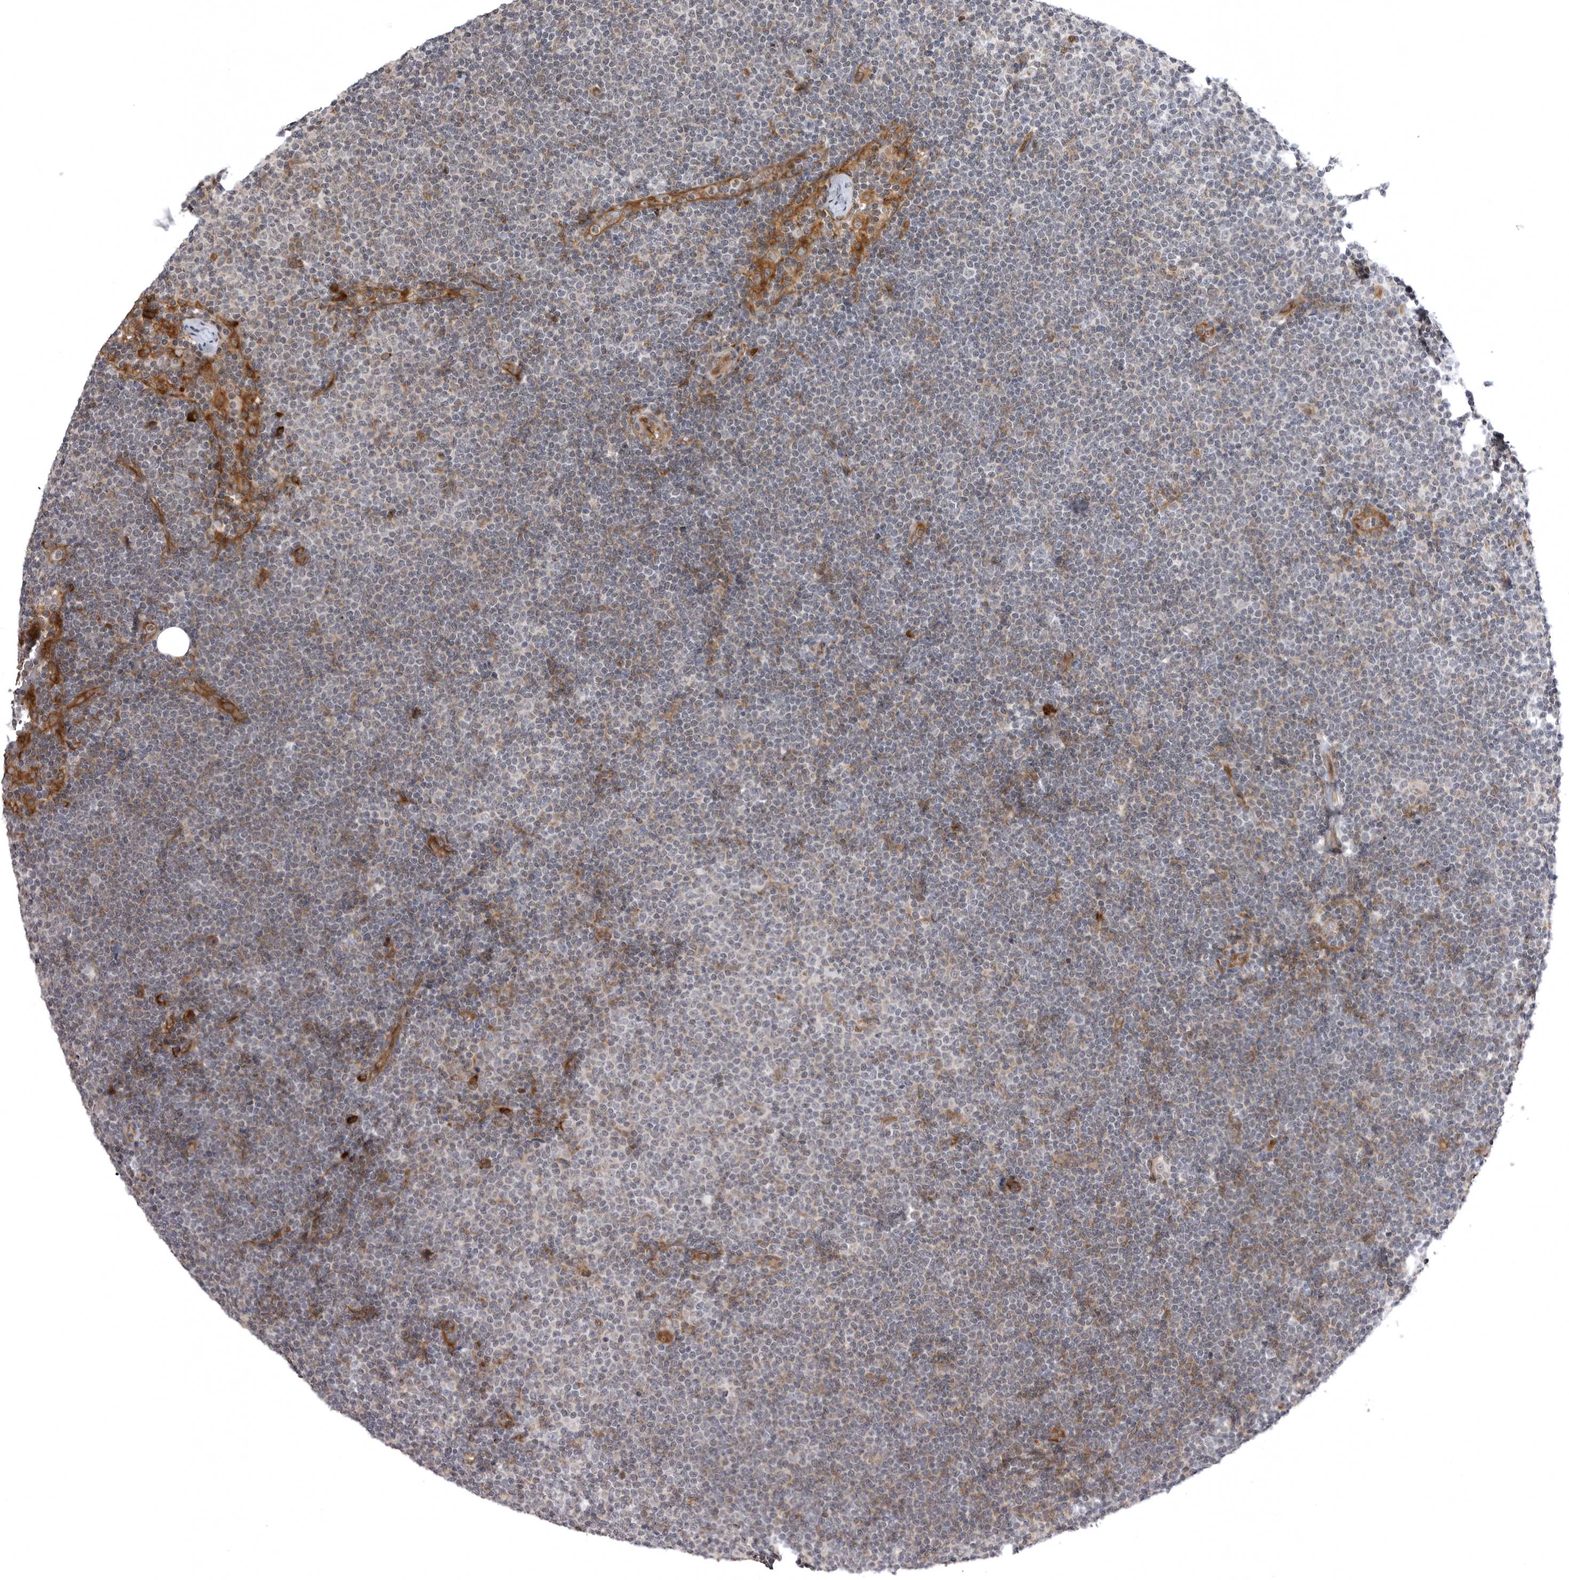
{"staining": {"intensity": "negative", "quantity": "none", "location": "none"}, "tissue": "lymphoma", "cell_type": "Tumor cells", "image_type": "cancer", "snomed": [{"axis": "morphology", "description": "Malignant lymphoma, non-Hodgkin's type, Low grade"}, {"axis": "topography", "description": "Lymph node"}], "caption": "IHC image of lymphoma stained for a protein (brown), which exhibits no staining in tumor cells.", "gene": "ARL5A", "patient": {"sex": "female", "age": 53}}